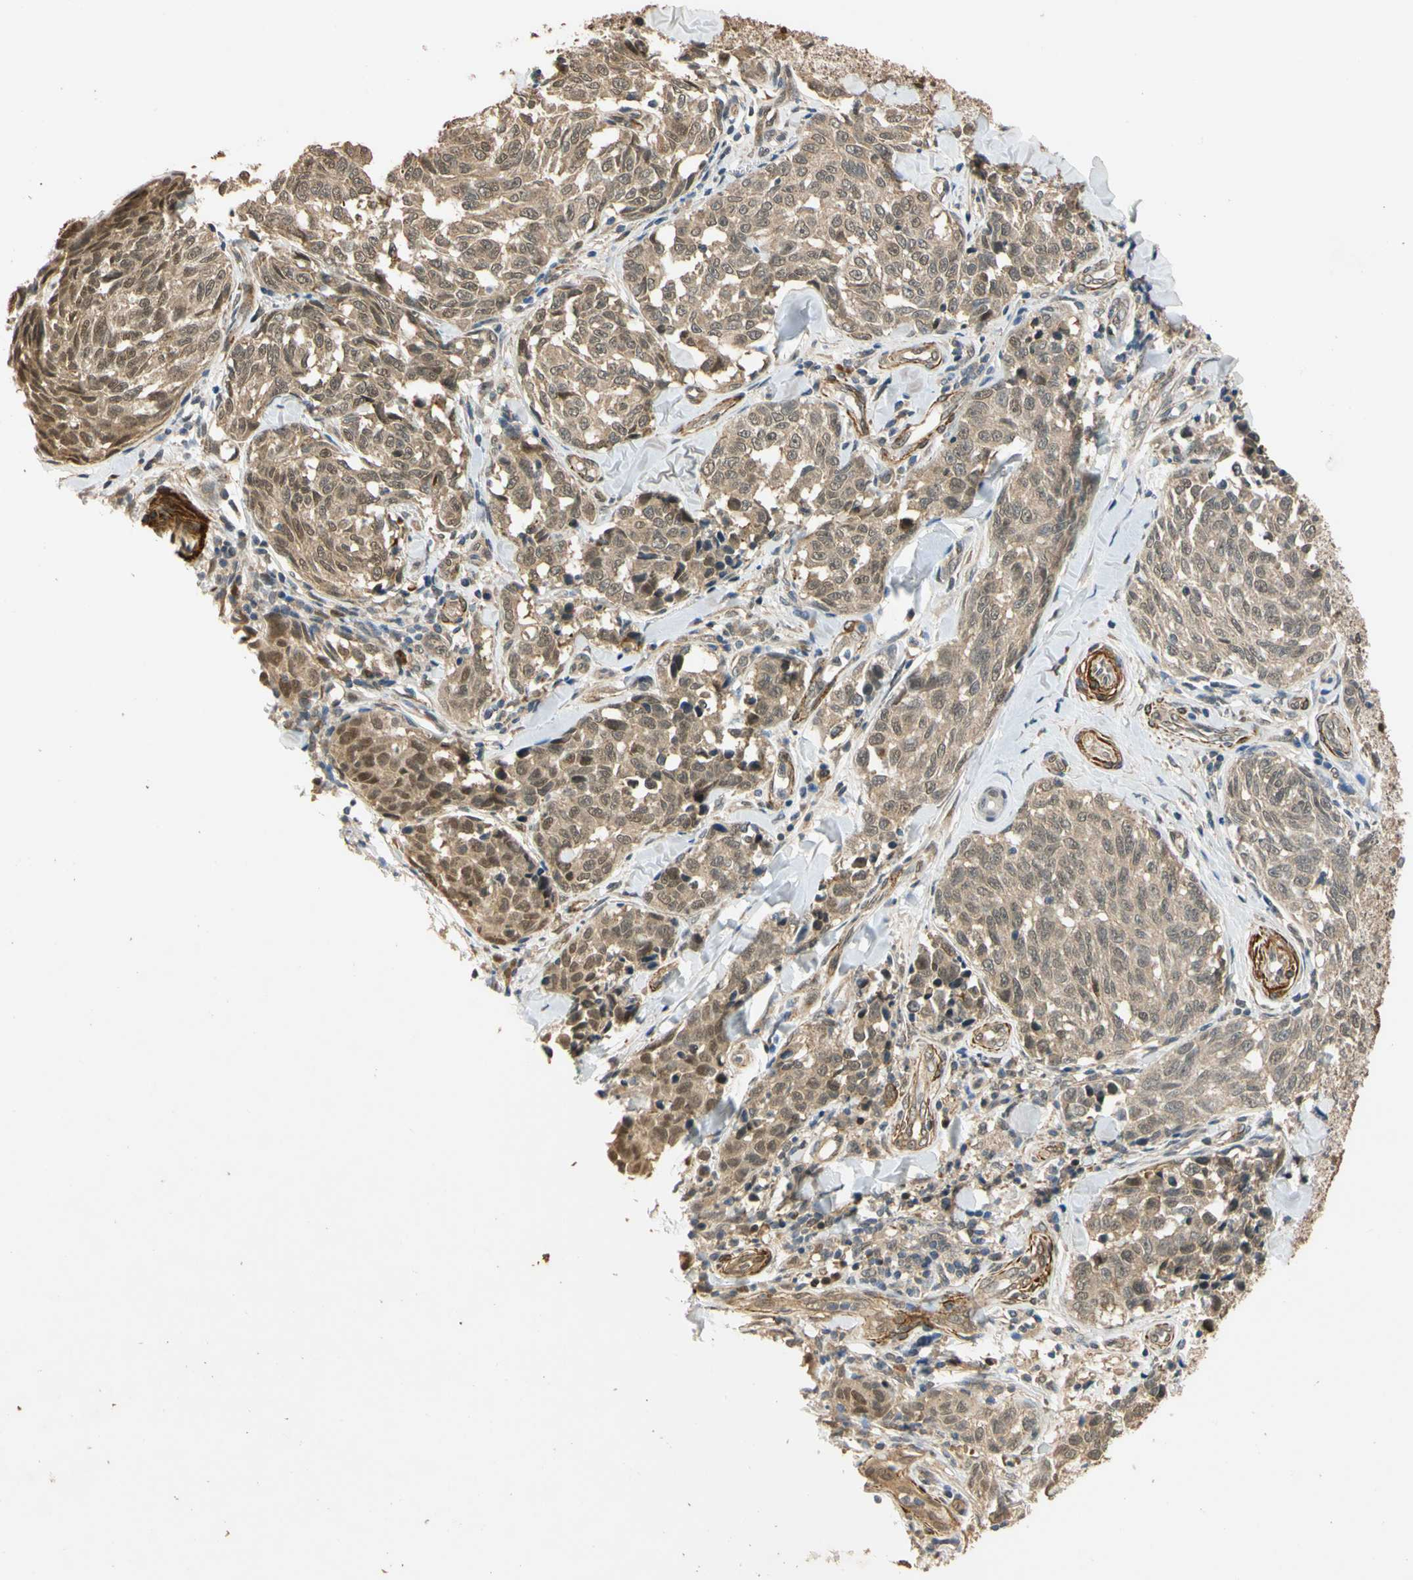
{"staining": {"intensity": "moderate", "quantity": "25%-75%", "location": "cytoplasmic/membranous"}, "tissue": "melanoma", "cell_type": "Tumor cells", "image_type": "cancer", "snomed": [{"axis": "morphology", "description": "Malignant melanoma, NOS"}, {"axis": "topography", "description": "Skin"}], "caption": "This is an image of immunohistochemistry (IHC) staining of melanoma, which shows moderate staining in the cytoplasmic/membranous of tumor cells.", "gene": "QSER1", "patient": {"sex": "female", "age": 64}}